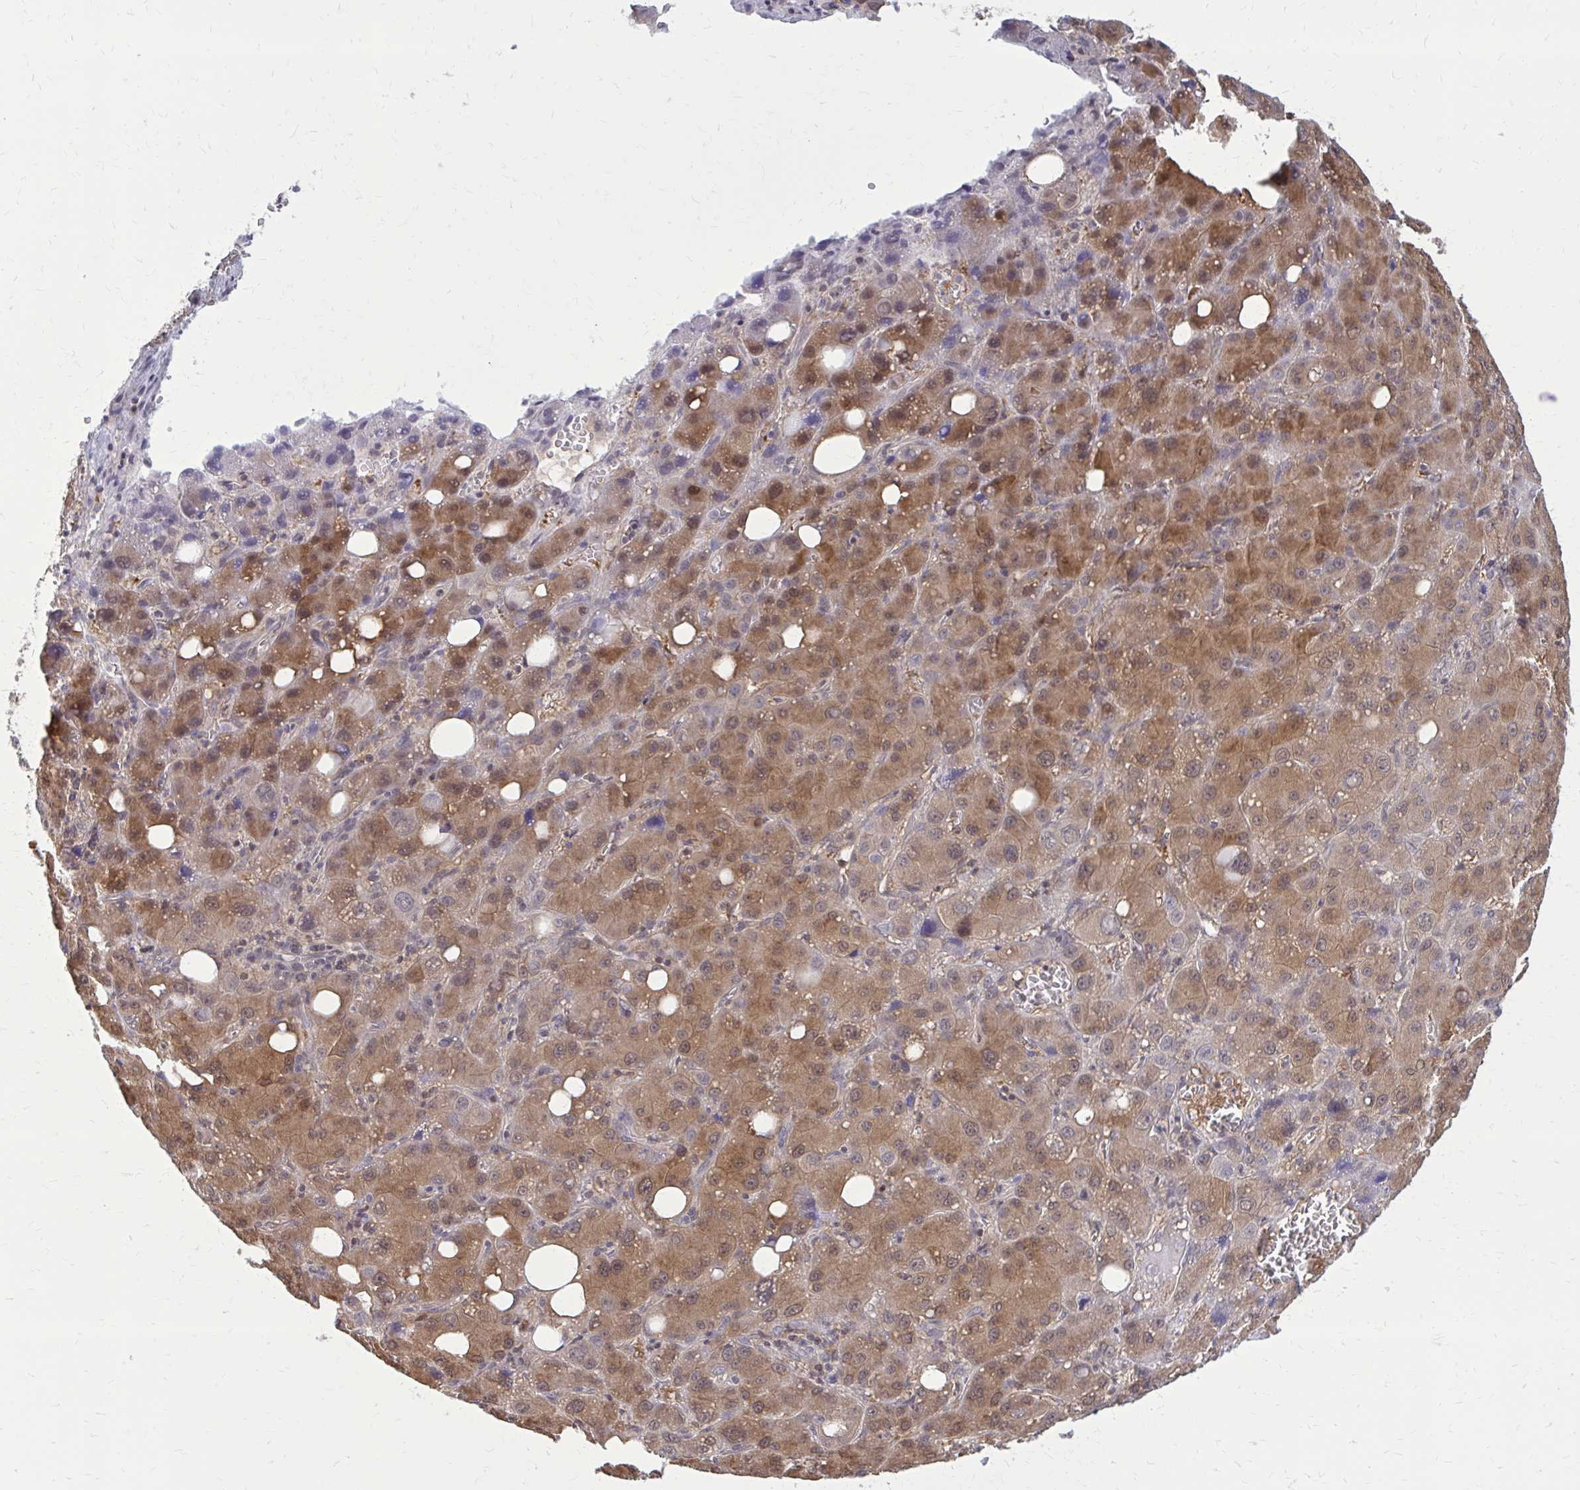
{"staining": {"intensity": "moderate", "quantity": ">75%", "location": "cytoplasmic/membranous"}, "tissue": "liver cancer", "cell_type": "Tumor cells", "image_type": "cancer", "snomed": [{"axis": "morphology", "description": "Carcinoma, Hepatocellular, NOS"}, {"axis": "topography", "description": "Liver"}], "caption": "IHC of liver cancer displays medium levels of moderate cytoplasmic/membranous expression in approximately >75% of tumor cells. (Stains: DAB in brown, nuclei in blue, Microscopy: brightfield microscopy at high magnification).", "gene": "DBI", "patient": {"sex": "male", "age": 55}}